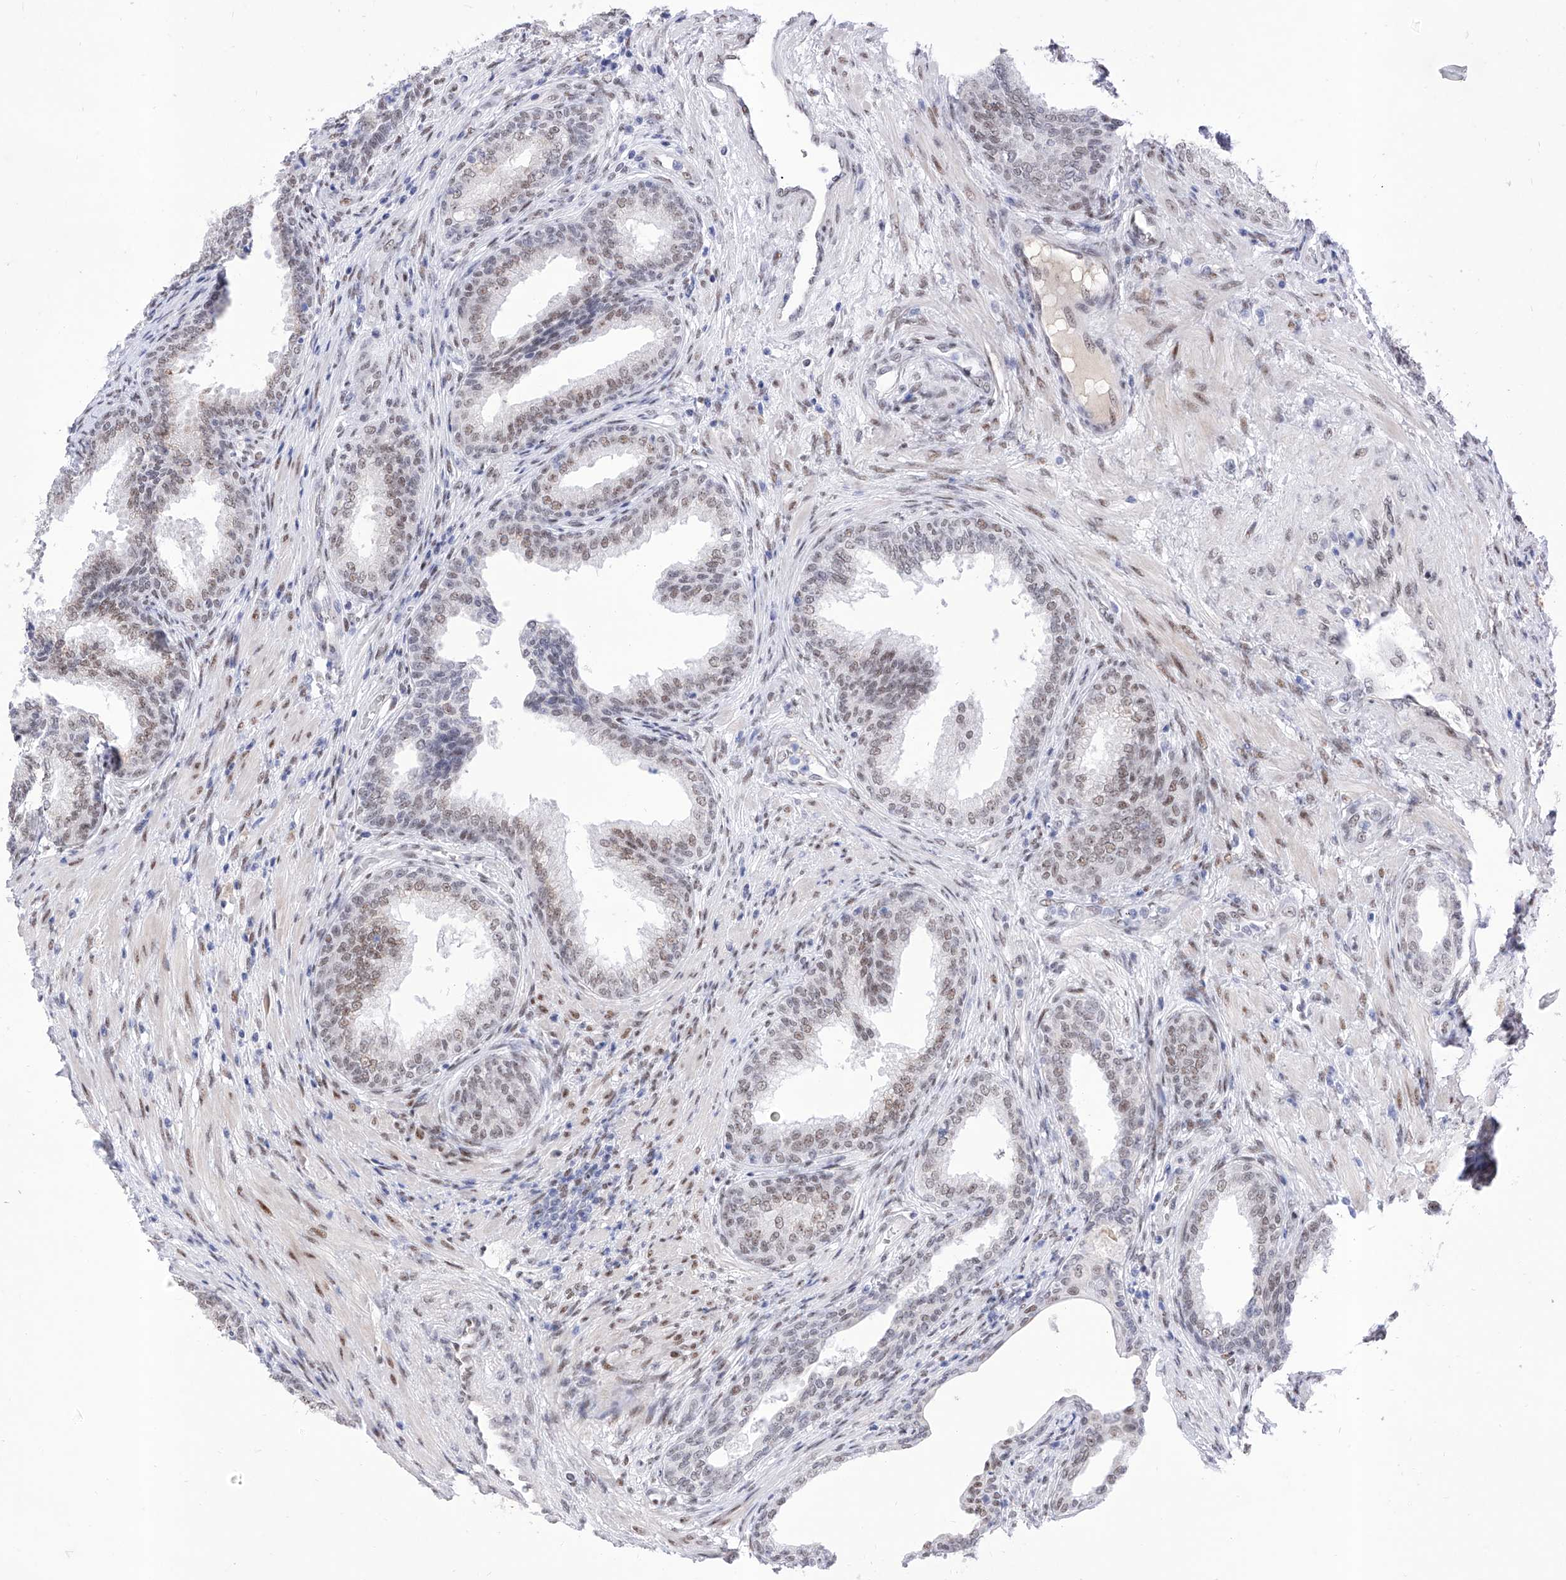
{"staining": {"intensity": "weak", "quantity": "25%-75%", "location": "nuclear"}, "tissue": "prostate", "cell_type": "Glandular cells", "image_type": "normal", "snomed": [{"axis": "morphology", "description": "Normal tissue, NOS"}, {"axis": "topography", "description": "Prostate"}], "caption": "Immunohistochemical staining of normal prostate displays 25%-75% levels of weak nuclear protein positivity in approximately 25%-75% of glandular cells.", "gene": "ATN1", "patient": {"sex": "male", "age": 76}}